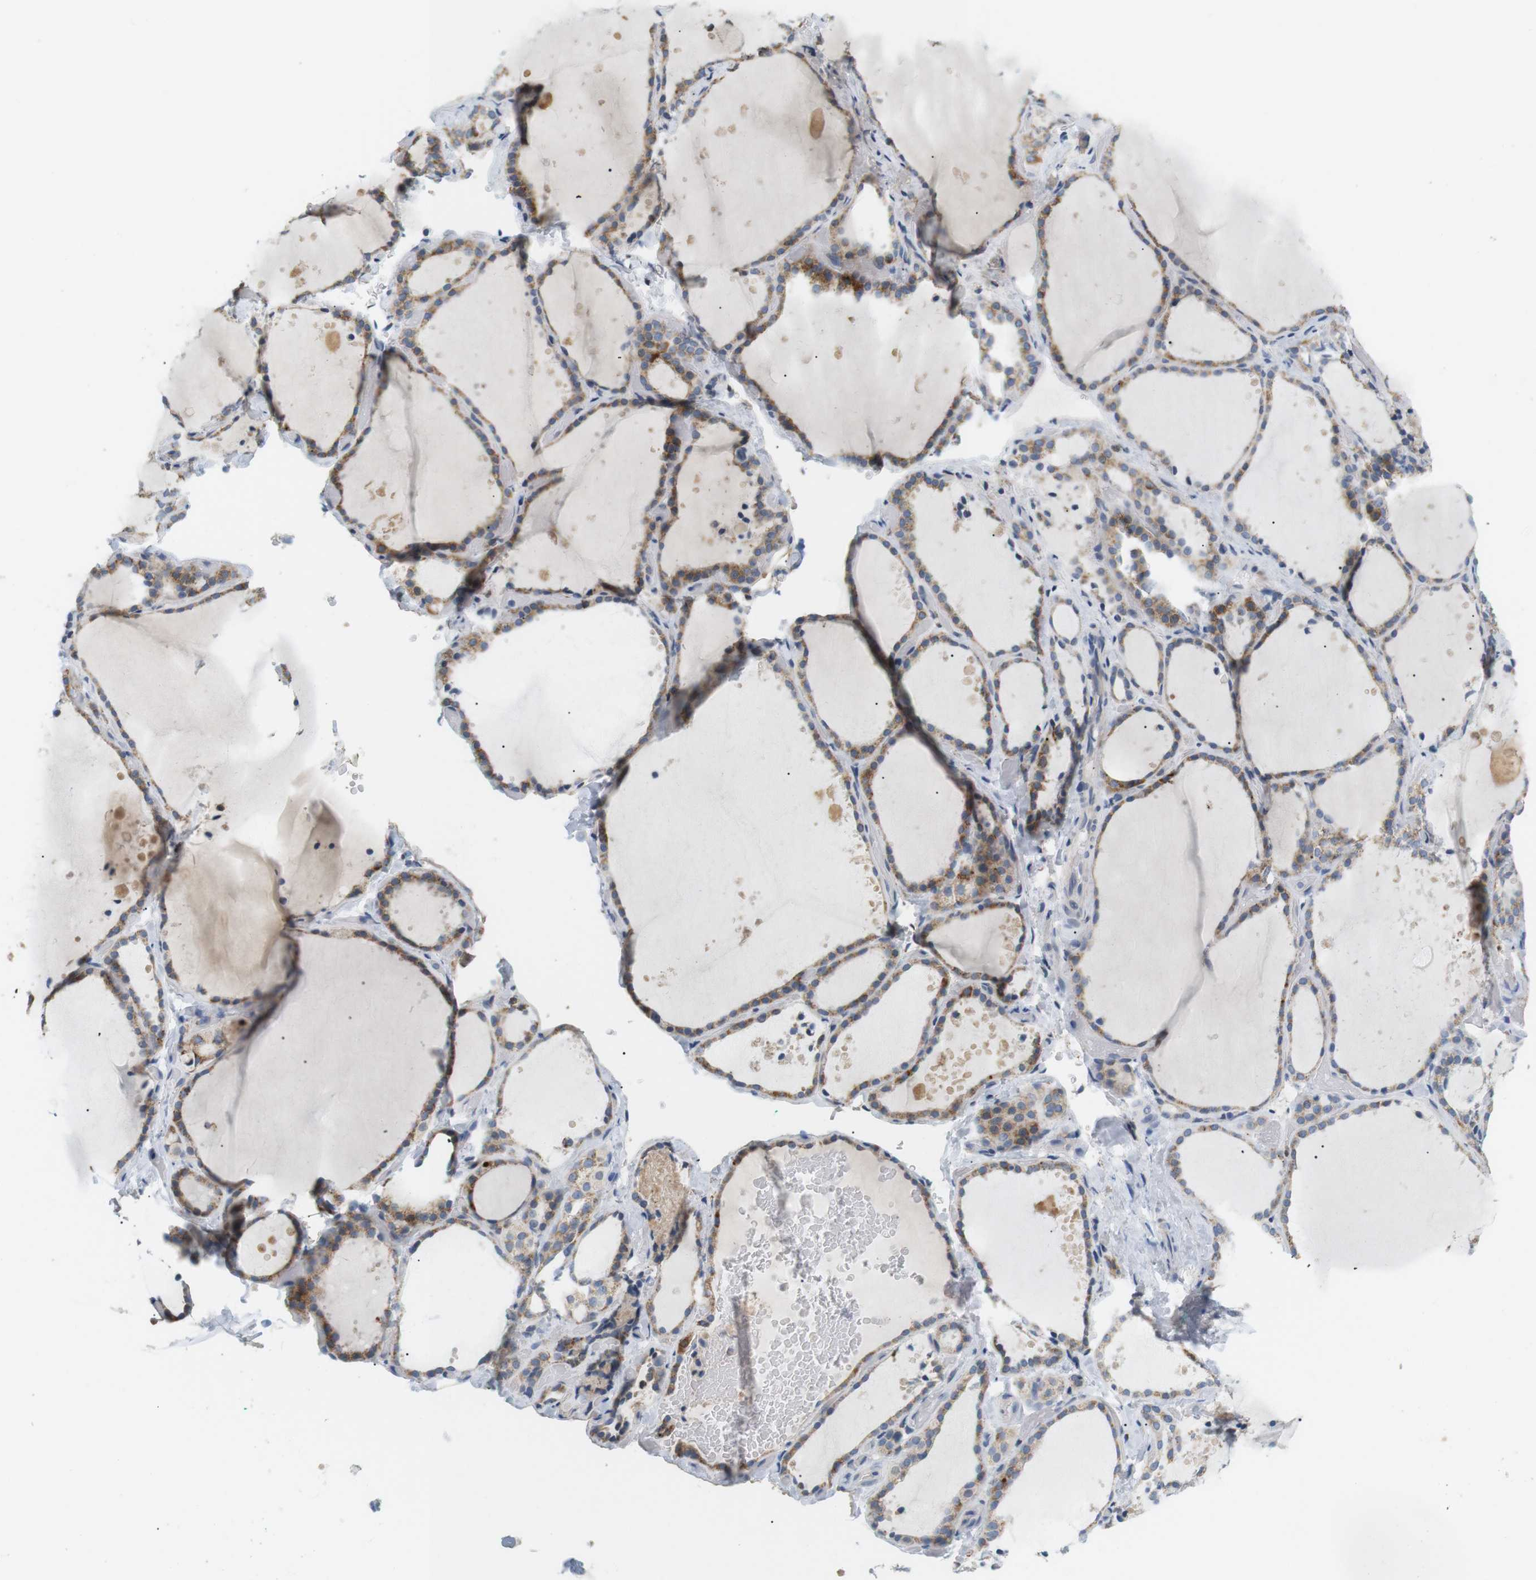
{"staining": {"intensity": "moderate", "quantity": "25%-75%", "location": "cytoplasmic/membranous"}, "tissue": "thyroid gland", "cell_type": "Glandular cells", "image_type": "normal", "snomed": [{"axis": "morphology", "description": "Normal tissue, NOS"}, {"axis": "topography", "description": "Thyroid gland"}], "caption": "Immunohistochemistry micrograph of benign thyroid gland stained for a protein (brown), which demonstrates medium levels of moderate cytoplasmic/membranous staining in approximately 25%-75% of glandular cells.", "gene": "CD300E", "patient": {"sex": "female", "age": 44}}